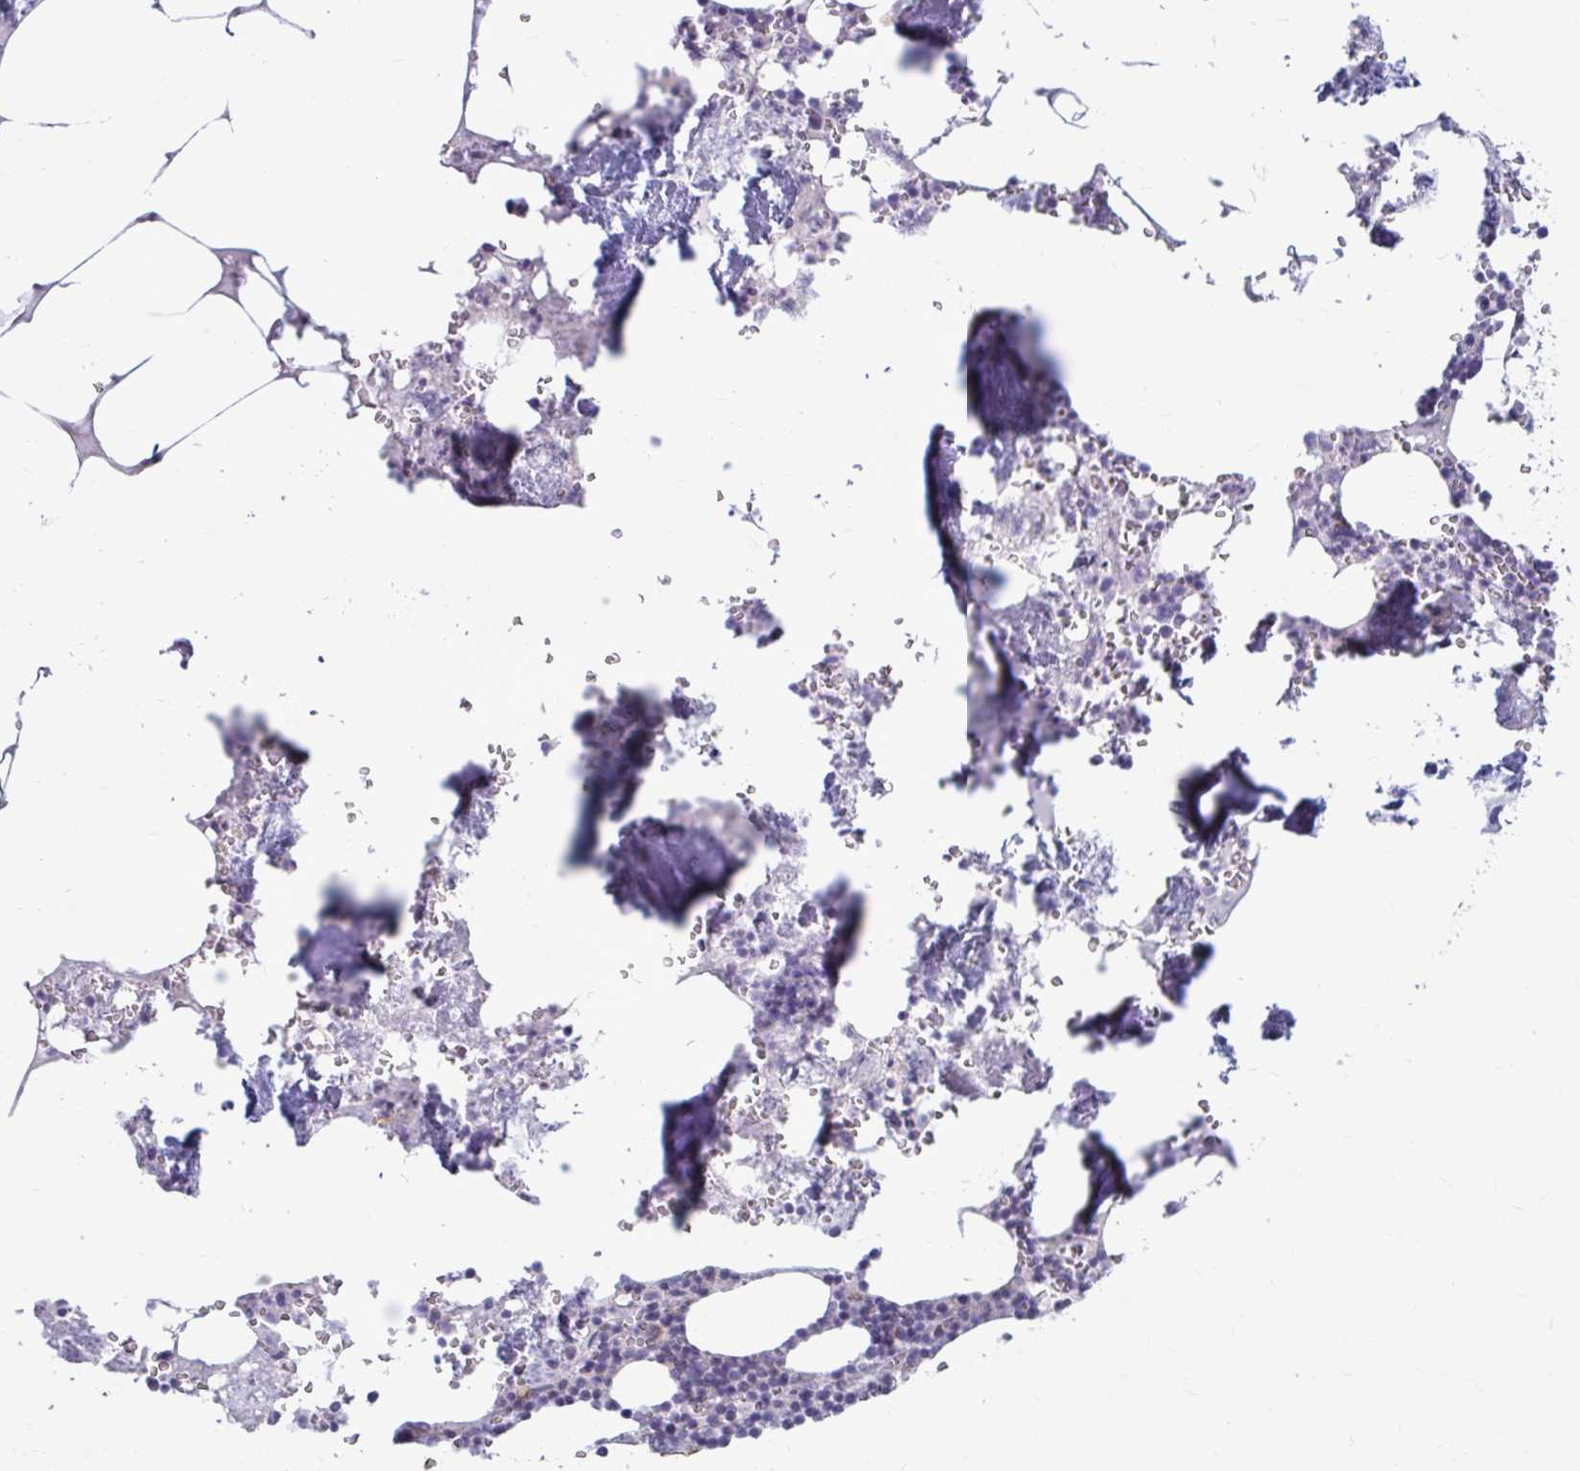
{"staining": {"intensity": "strong", "quantity": "<25%", "location": "cytoplasmic/membranous"}, "tissue": "bone marrow", "cell_type": "Hematopoietic cells", "image_type": "normal", "snomed": [{"axis": "morphology", "description": "Normal tissue, NOS"}, {"axis": "topography", "description": "Bone marrow"}], "caption": "Protein staining shows strong cytoplasmic/membranous positivity in about <25% of hematopoietic cells in benign bone marrow. (DAB IHC, brown staining for protein, blue staining for nuclei).", "gene": "MSMO1", "patient": {"sex": "male", "age": 54}}